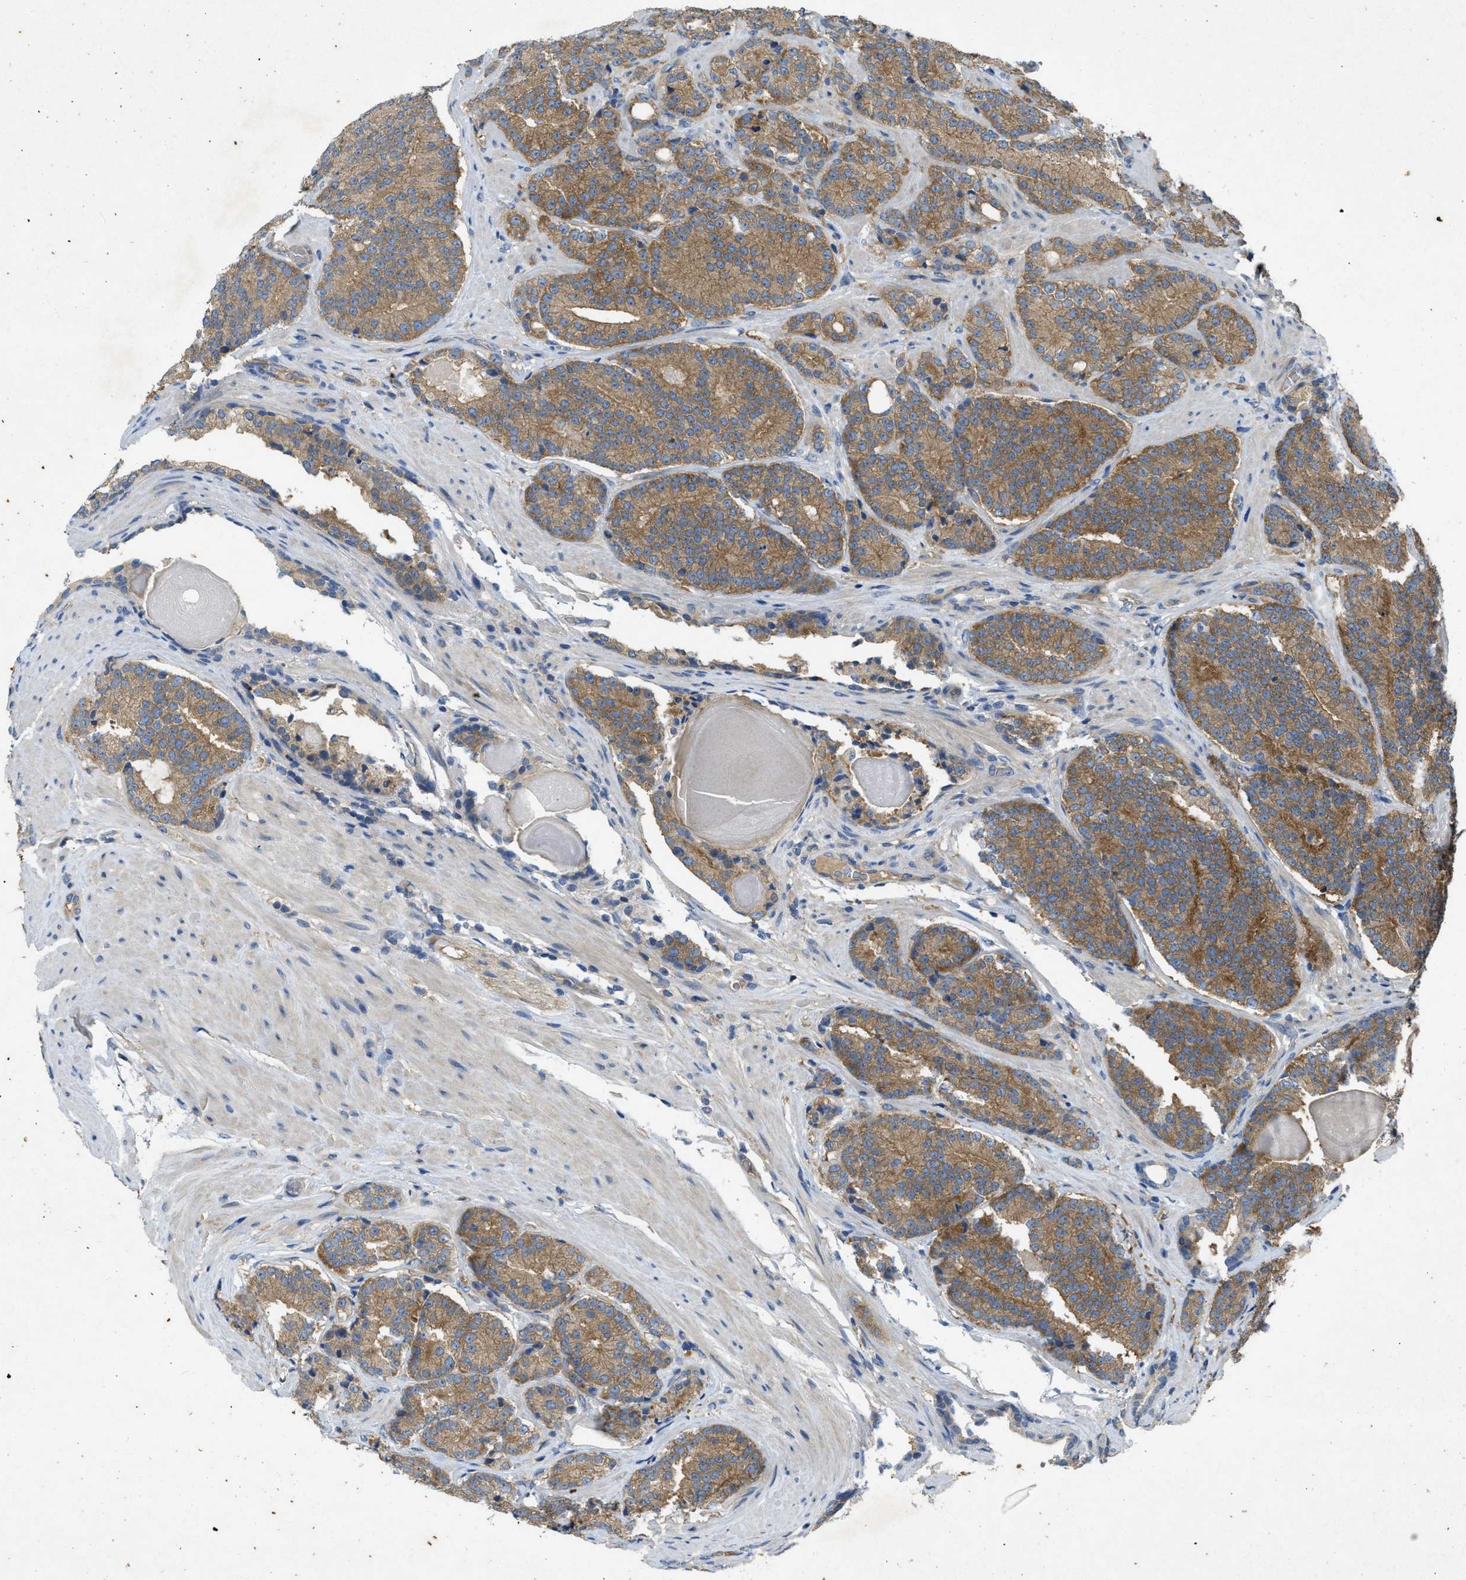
{"staining": {"intensity": "moderate", "quantity": ">75%", "location": "cytoplasmic/membranous"}, "tissue": "prostate cancer", "cell_type": "Tumor cells", "image_type": "cancer", "snomed": [{"axis": "morphology", "description": "Adenocarcinoma, High grade"}, {"axis": "topography", "description": "Prostate"}], "caption": "A high-resolution image shows IHC staining of prostate high-grade adenocarcinoma, which shows moderate cytoplasmic/membranous staining in about >75% of tumor cells.", "gene": "PPP3CA", "patient": {"sex": "male", "age": 61}}